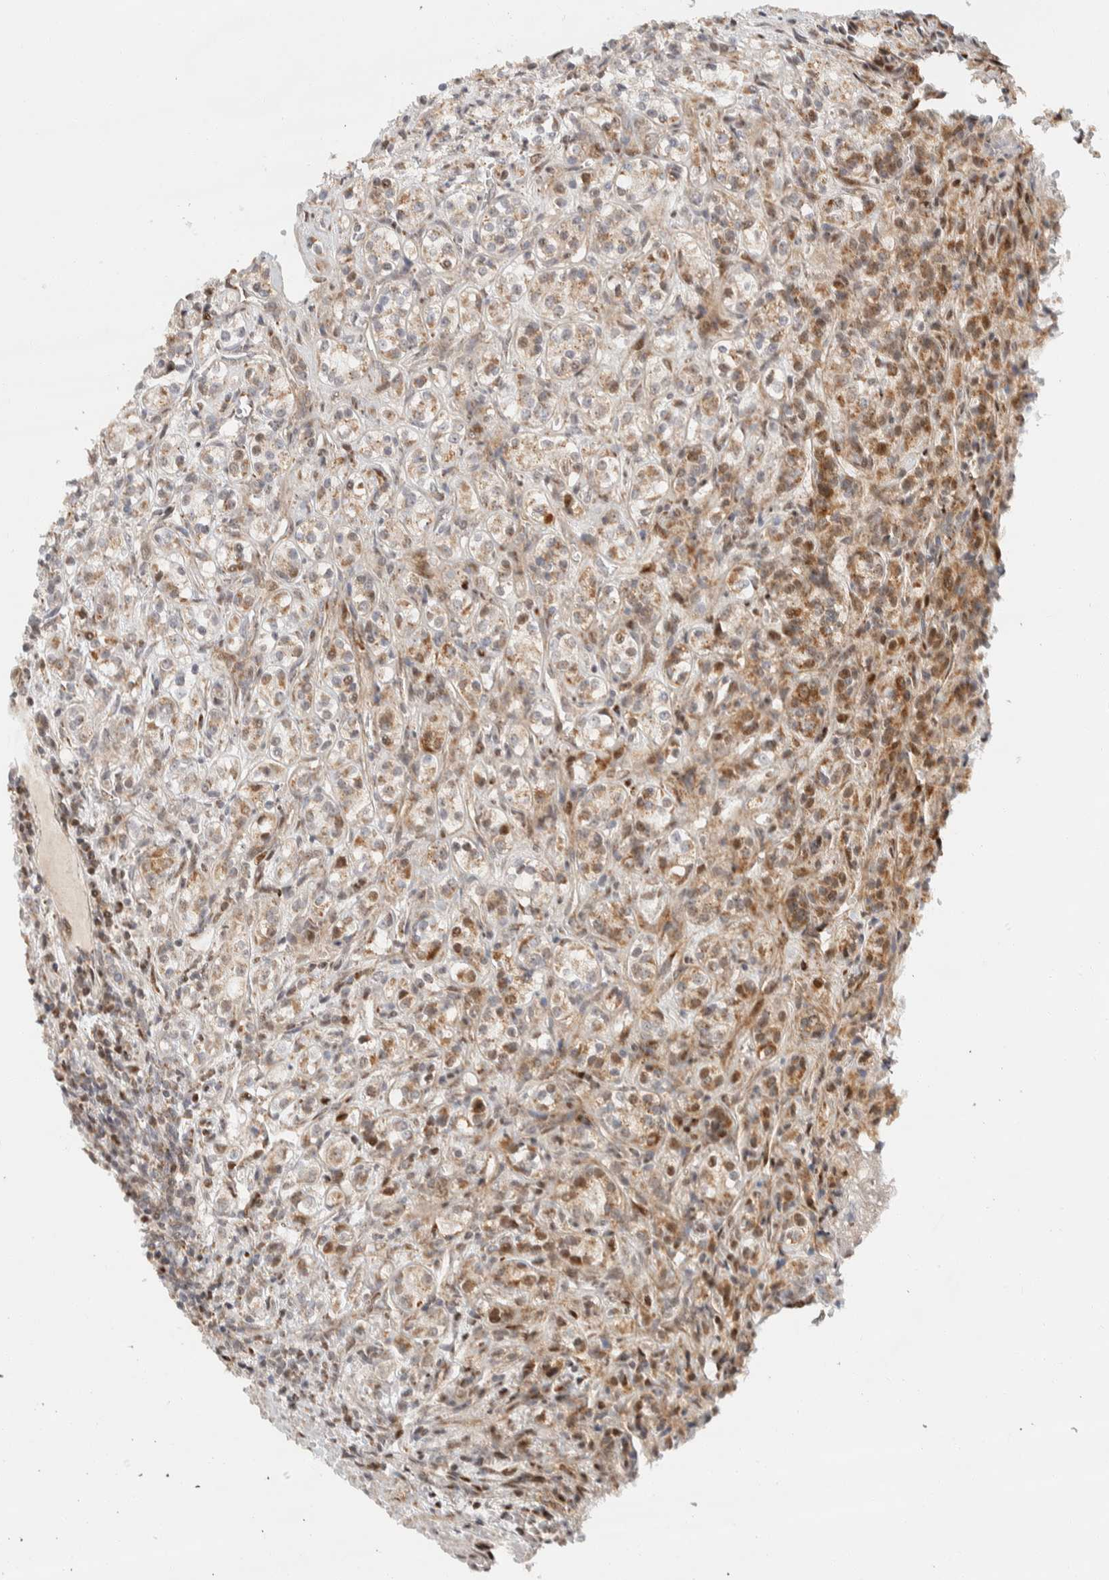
{"staining": {"intensity": "moderate", "quantity": "25%-75%", "location": "cytoplasmic/membranous"}, "tissue": "renal cancer", "cell_type": "Tumor cells", "image_type": "cancer", "snomed": [{"axis": "morphology", "description": "Adenocarcinoma, NOS"}, {"axis": "topography", "description": "Kidney"}], "caption": "Brown immunohistochemical staining in human renal cancer (adenocarcinoma) displays moderate cytoplasmic/membranous expression in about 25%-75% of tumor cells.", "gene": "TSPAN32", "patient": {"sex": "male", "age": 77}}